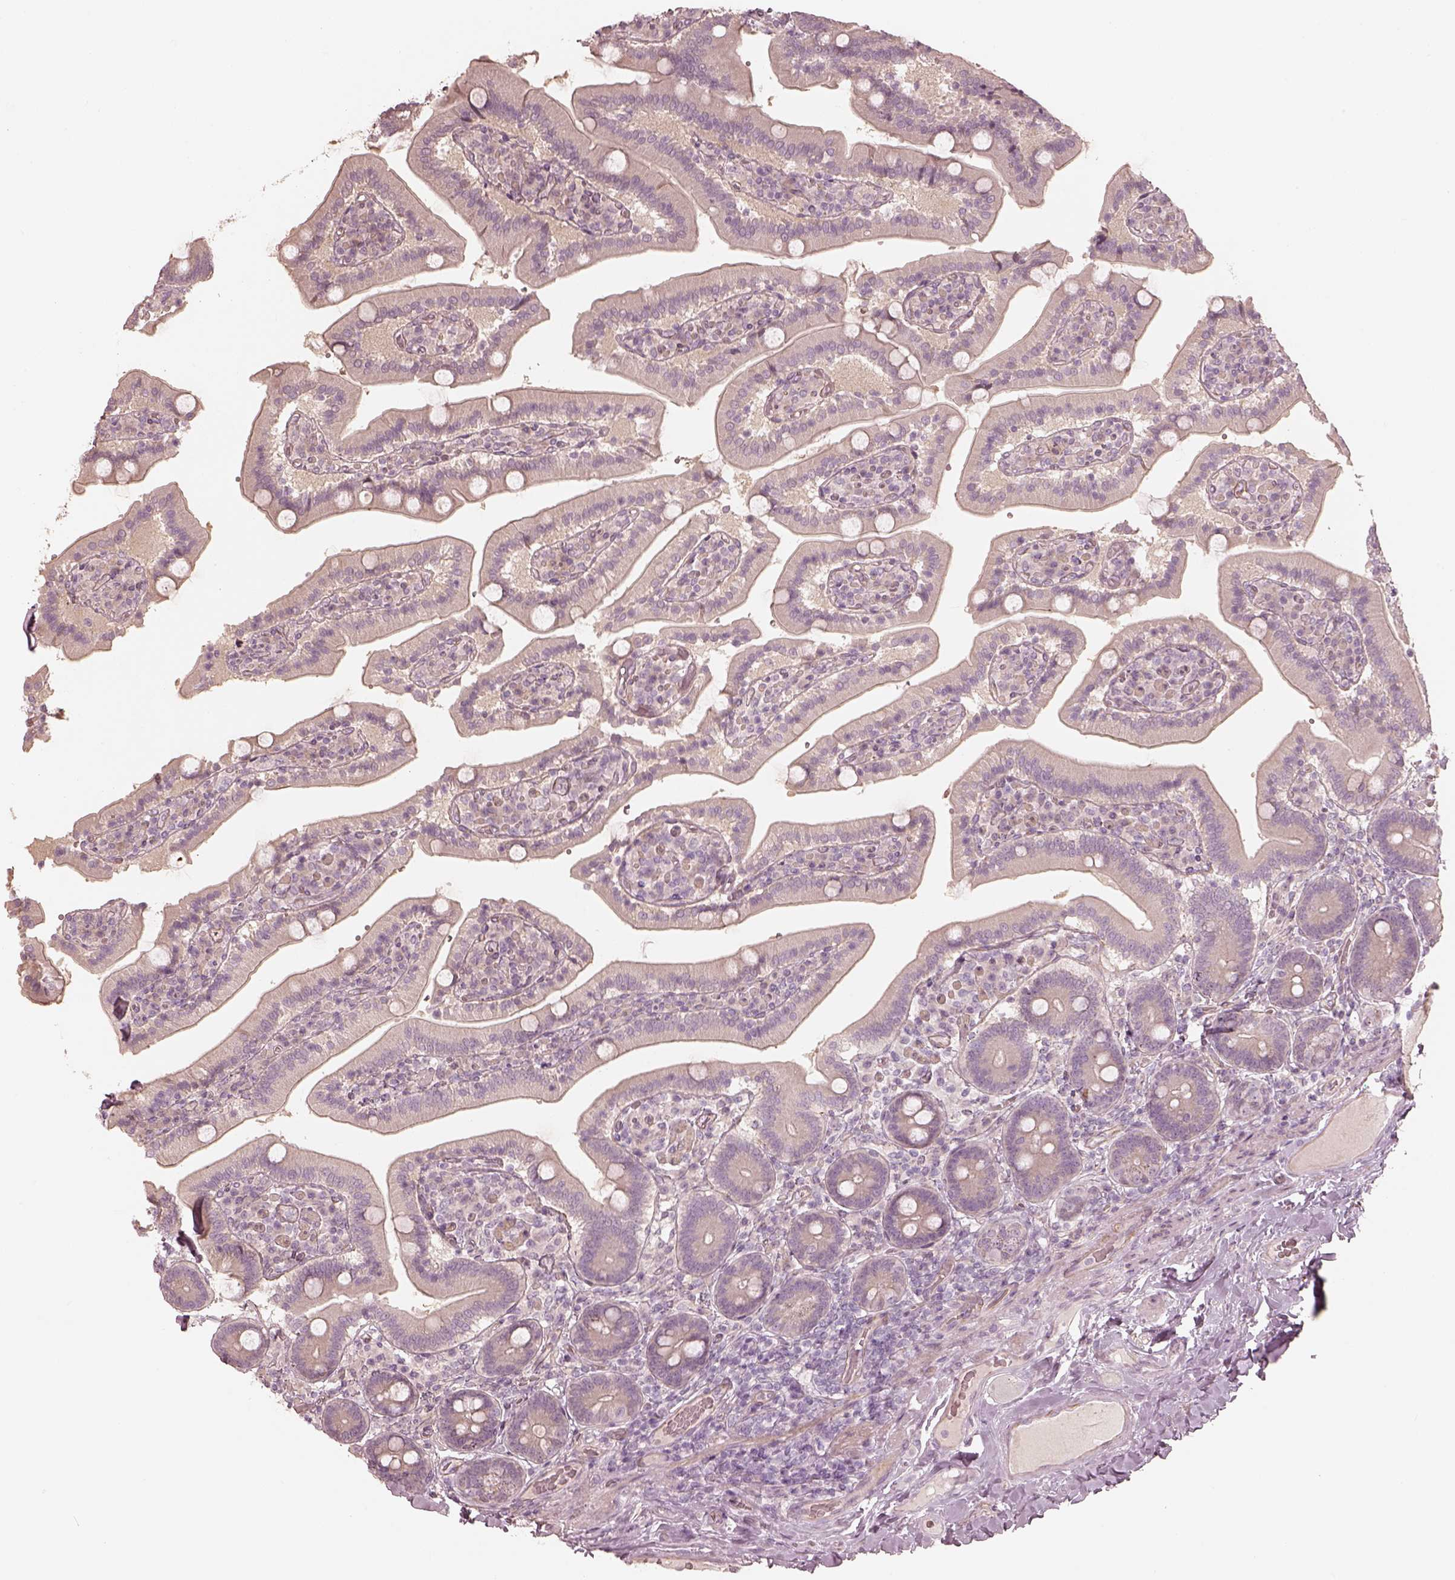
{"staining": {"intensity": "negative", "quantity": "none", "location": "none"}, "tissue": "duodenum", "cell_type": "Glandular cells", "image_type": "normal", "snomed": [{"axis": "morphology", "description": "Normal tissue, NOS"}, {"axis": "topography", "description": "Duodenum"}], "caption": "High magnification brightfield microscopy of unremarkable duodenum stained with DAB (3,3'-diaminobenzidine) (brown) and counterstained with hematoxylin (blue): glandular cells show no significant expression. (Stains: DAB (3,3'-diaminobenzidine) IHC with hematoxylin counter stain, Microscopy: brightfield microscopy at high magnification).", "gene": "KCNJ9", "patient": {"sex": "female", "age": 62}}